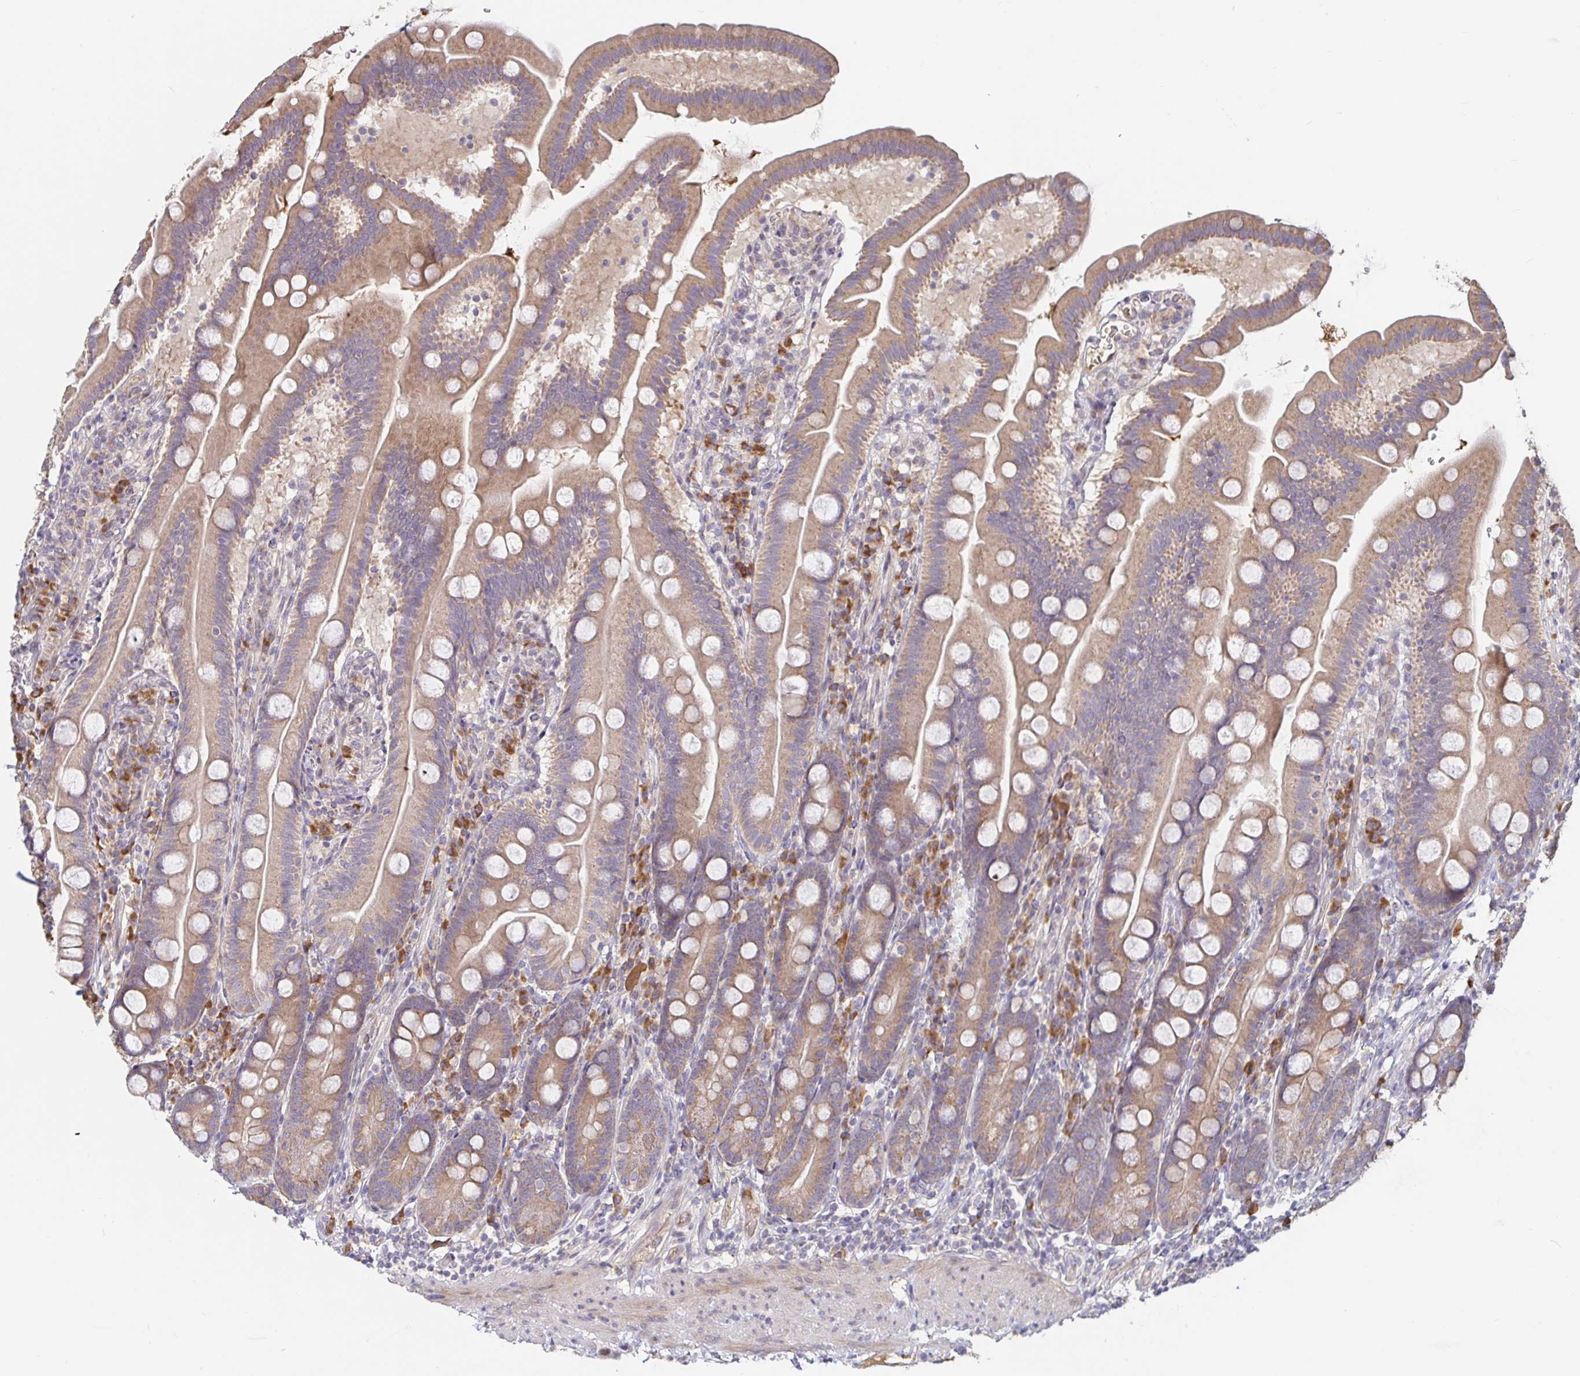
{"staining": {"intensity": "moderate", "quantity": ">75%", "location": "cytoplasmic/membranous"}, "tissue": "duodenum", "cell_type": "Glandular cells", "image_type": "normal", "snomed": [{"axis": "morphology", "description": "Normal tissue, NOS"}, {"axis": "topography", "description": "Duodenum"}], "caption": "Immunohistochemistry photomicrograph of normal duodenum: human duodenum stained using immunohistochemistry demonstrates medium levels of moderate protein expression localized specifically in the cytoplasmic/membranous of glandular cells, appearing as a cytoplasmic/membranous brown color.", "gene": "LARP1", "patient": {"sex": "female", "age": 67}}